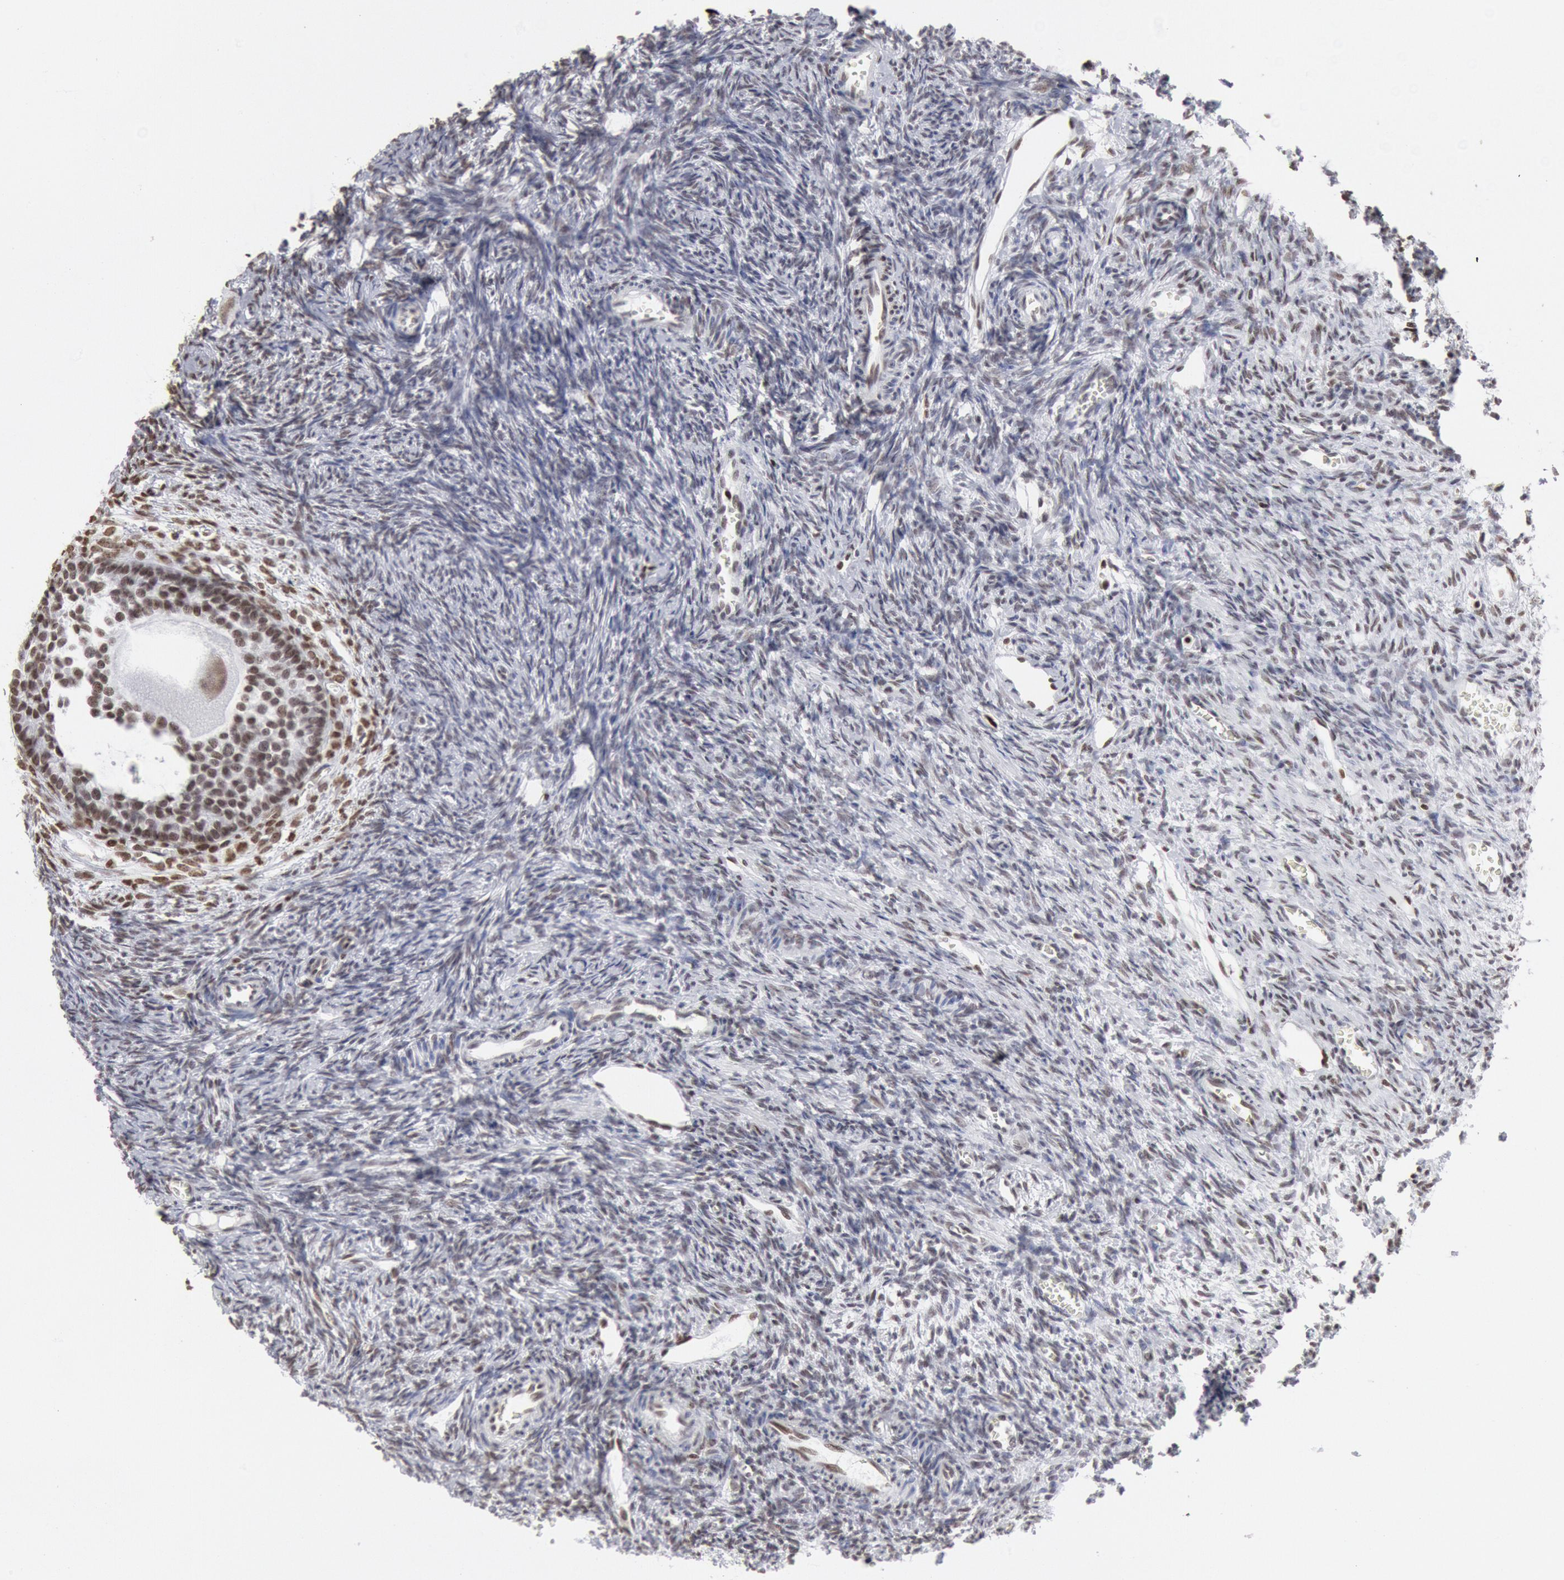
{"staining": {"intensity": "moderate", "quantity": ">75%", "location": "nuclear"}, "tissue": "ovary", "cell_type": "Follicle cells", "image_type": "normal", "snomed": [{"axis": "morphology", "description": "Normal tissue, NOS"}, {"axis": "topography", "description": "Ovary"}], "caption": "Moderate nuclear expression is present in about >75% of follicle cells in unremarkable ovary. The staining was performed using DAB, with brown indicating positive protein expression. Nuclei are stained blue with hematoxylin.", "gene": "SUB1", "patient": {"sex": "female", "age": 27}}